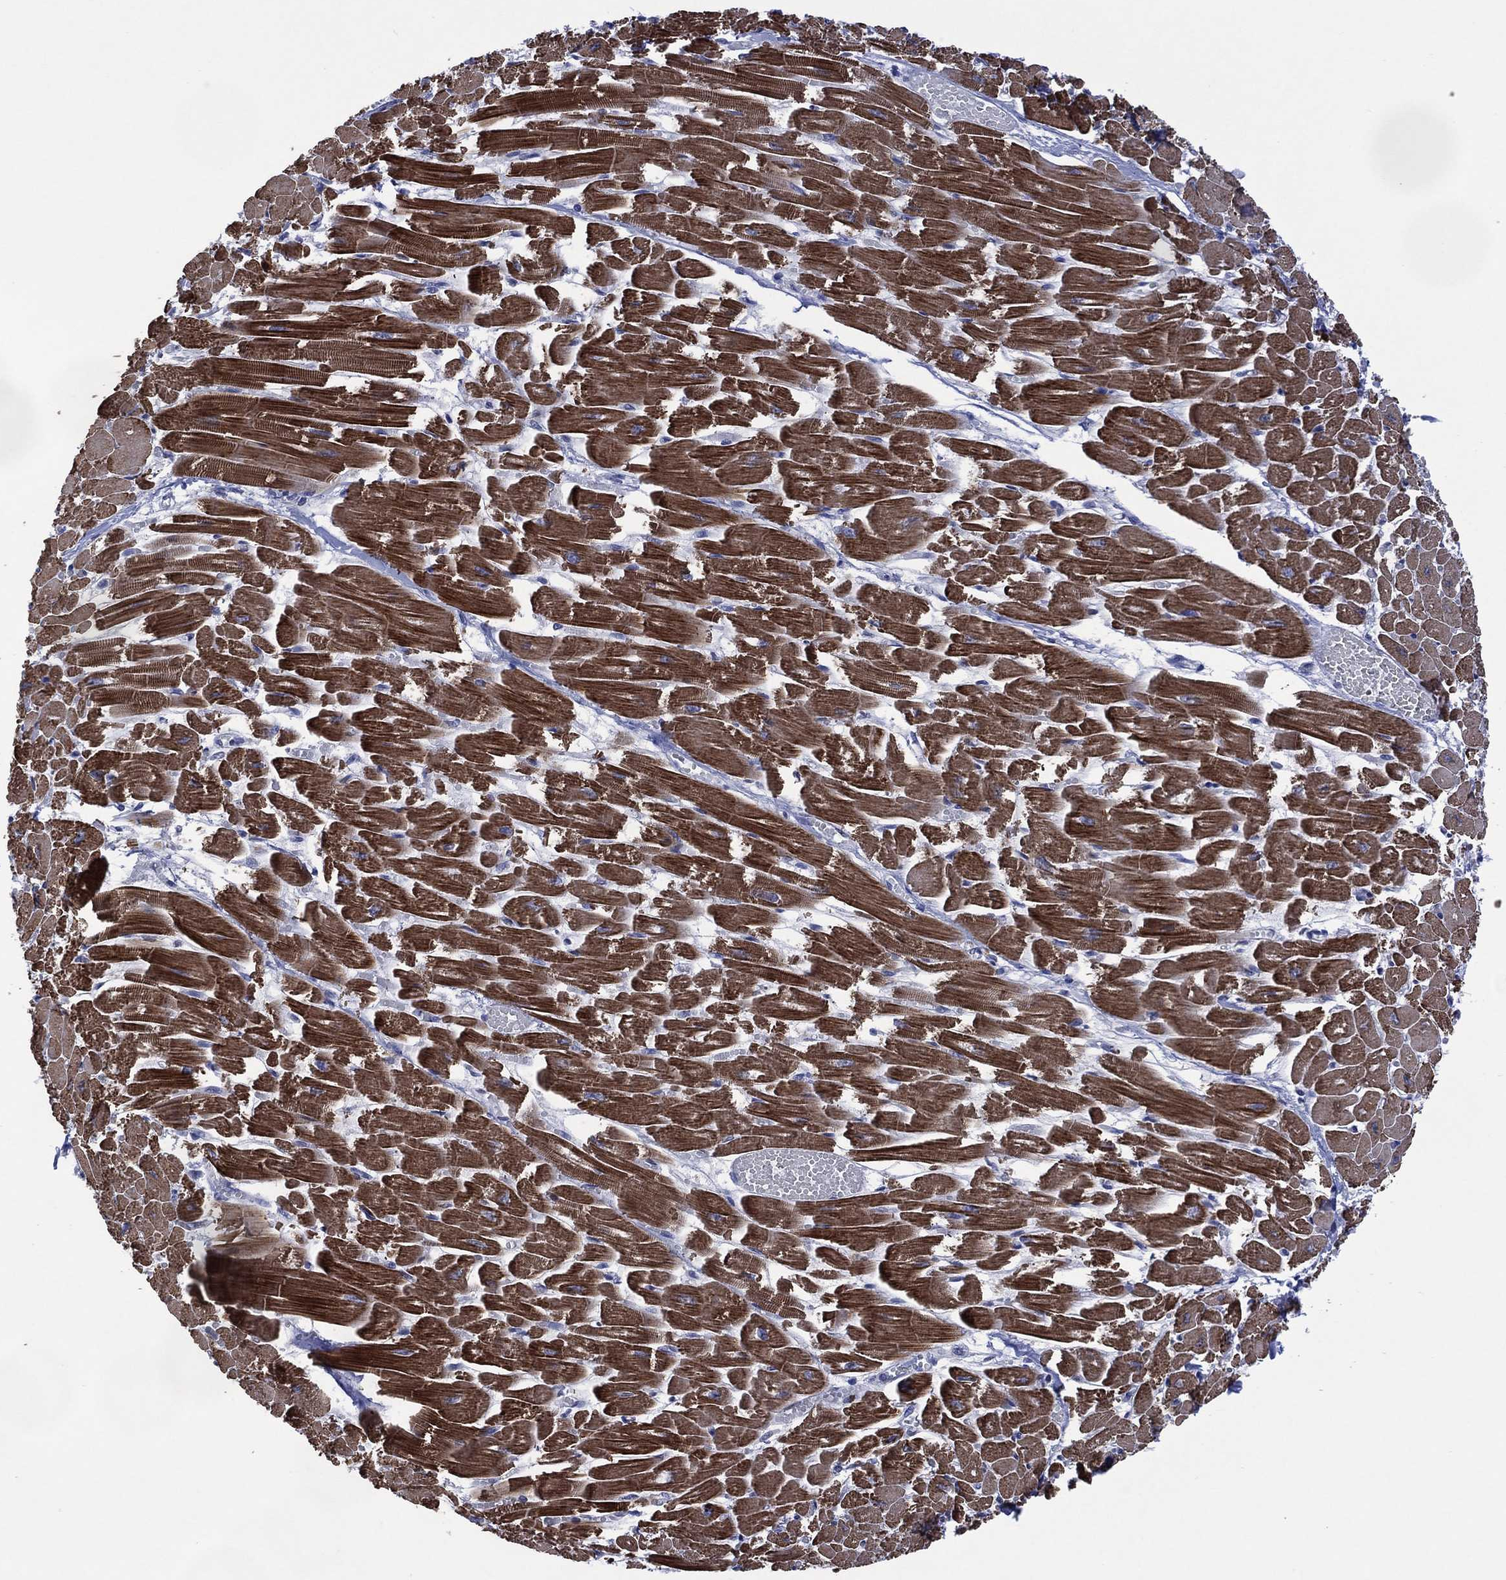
{"staining": {"intensity": "strong", "quantity": "25%-75%", "location": "cytoplasmic/membranous"}, "tissue": "heart muscle", "cell_type": "Cardiomyocytes", "image_type": "normal", "snomed": [{"axis": "morphology", "description": "Normal tissue, NOS"}, {"axis": "topography", "description": "Heart"}], "caption": "Benign heart muscle demonstrates strong cytoplasmic/membranous positivity in about 25%-75% of cardiomyocytes Immunohistochemistry stains the protein in brown and the nuclei are stained blue..", "gene": "ASB10", "patient": {"sex": "female", "age": 52}}